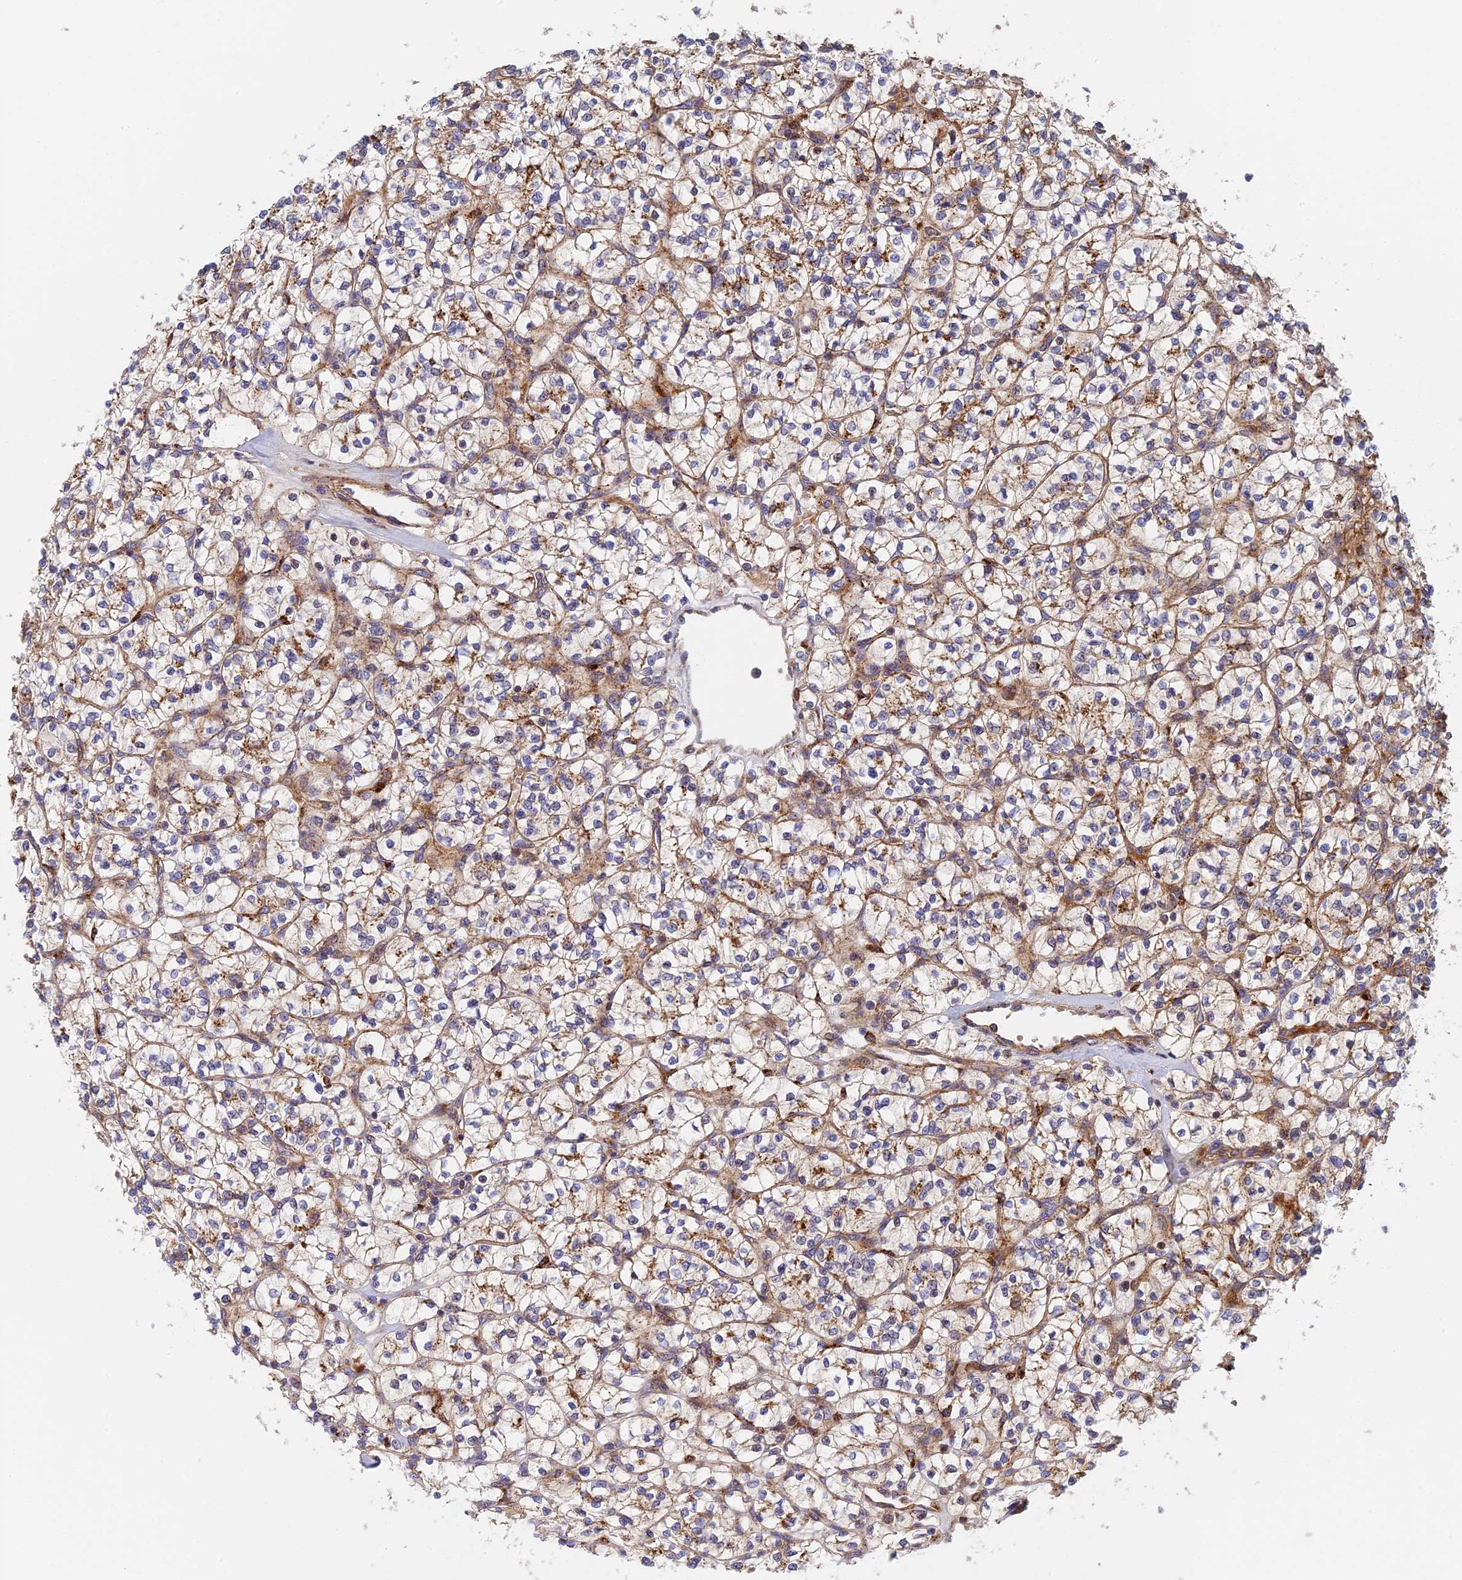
{"staining": {"intensity": "moderate", "quantity": "25%-75%", "location": "cytoplasmic/membranous"}, "tissue": "renal cancer", "cell_type": "Tumor cells", "image_type": "cancer", "snomed": [{"axis": "morphology", "description": "Adenocarcinoma, NOS"}, {"axis": "topography", "description": "Kidney"}], "caption": "Immunohistochemistry histopathology image of renal cancer stained for a protein (brown), which exhibits medium levels of moderate cytoplasmic/membranous staining in approximately 25%-75% of tumor cells.", "gene": "PPP2R3C", "patient": {"sex": "female", "age": 64}}